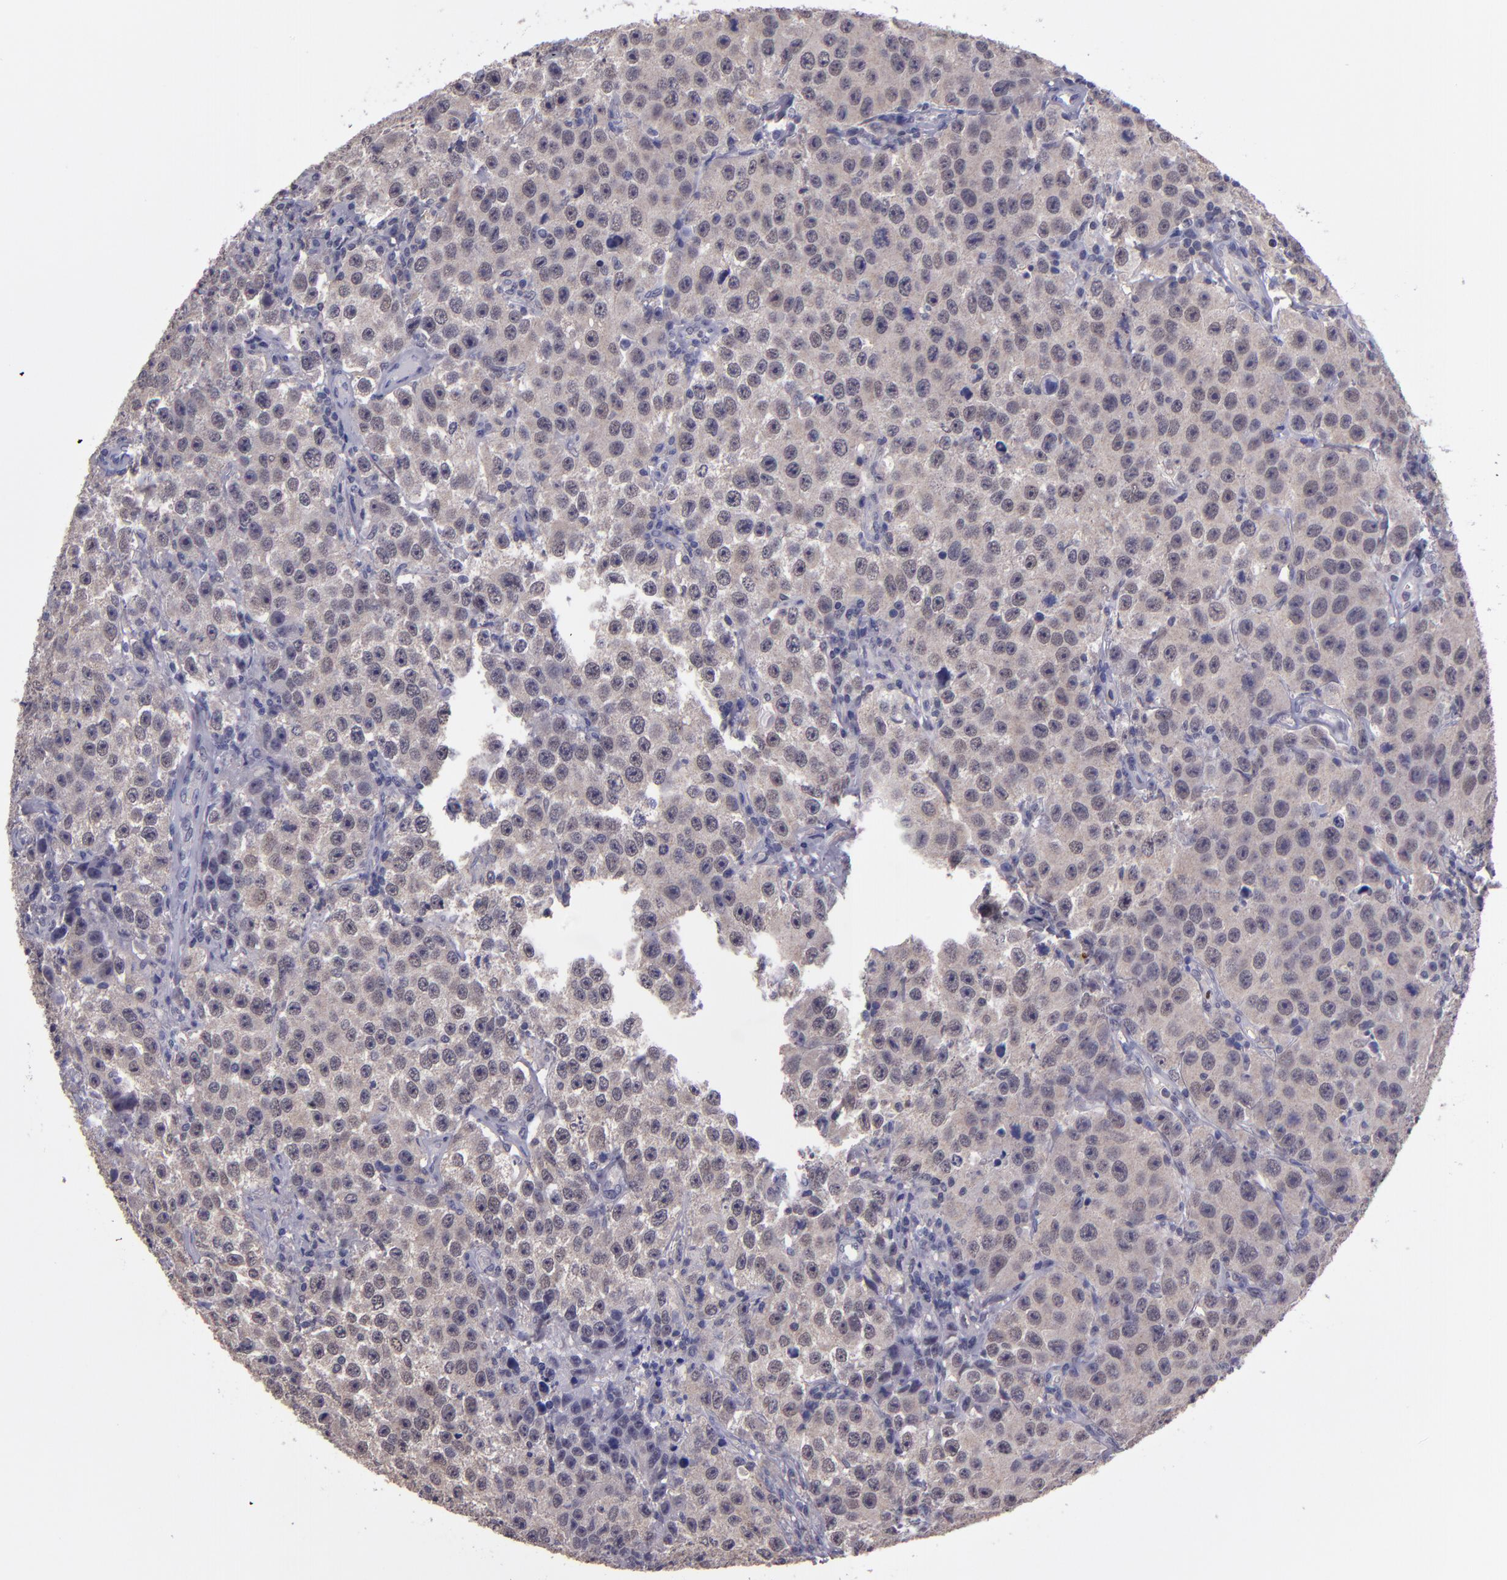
{"staining": {"intensity": "weak", "quantity": ">75%", "location": "cytoplasmic/membranous"}, "tissue": "testis cancer", "cell_type": "Tumor cells", "image_type": "cancer", "snomed": [{"axis": "morphology", "description": "Seminoma, NOS"}, {"axis": "topography", "description": "Testis"}], "caption": "Tumor cells exhibit low levels of weak cytoplasmic/membranous staining in about >75% of cells in human testis cancer.", "gene": "CEBPE", "patient": {"sex": "male", "age": 52}}